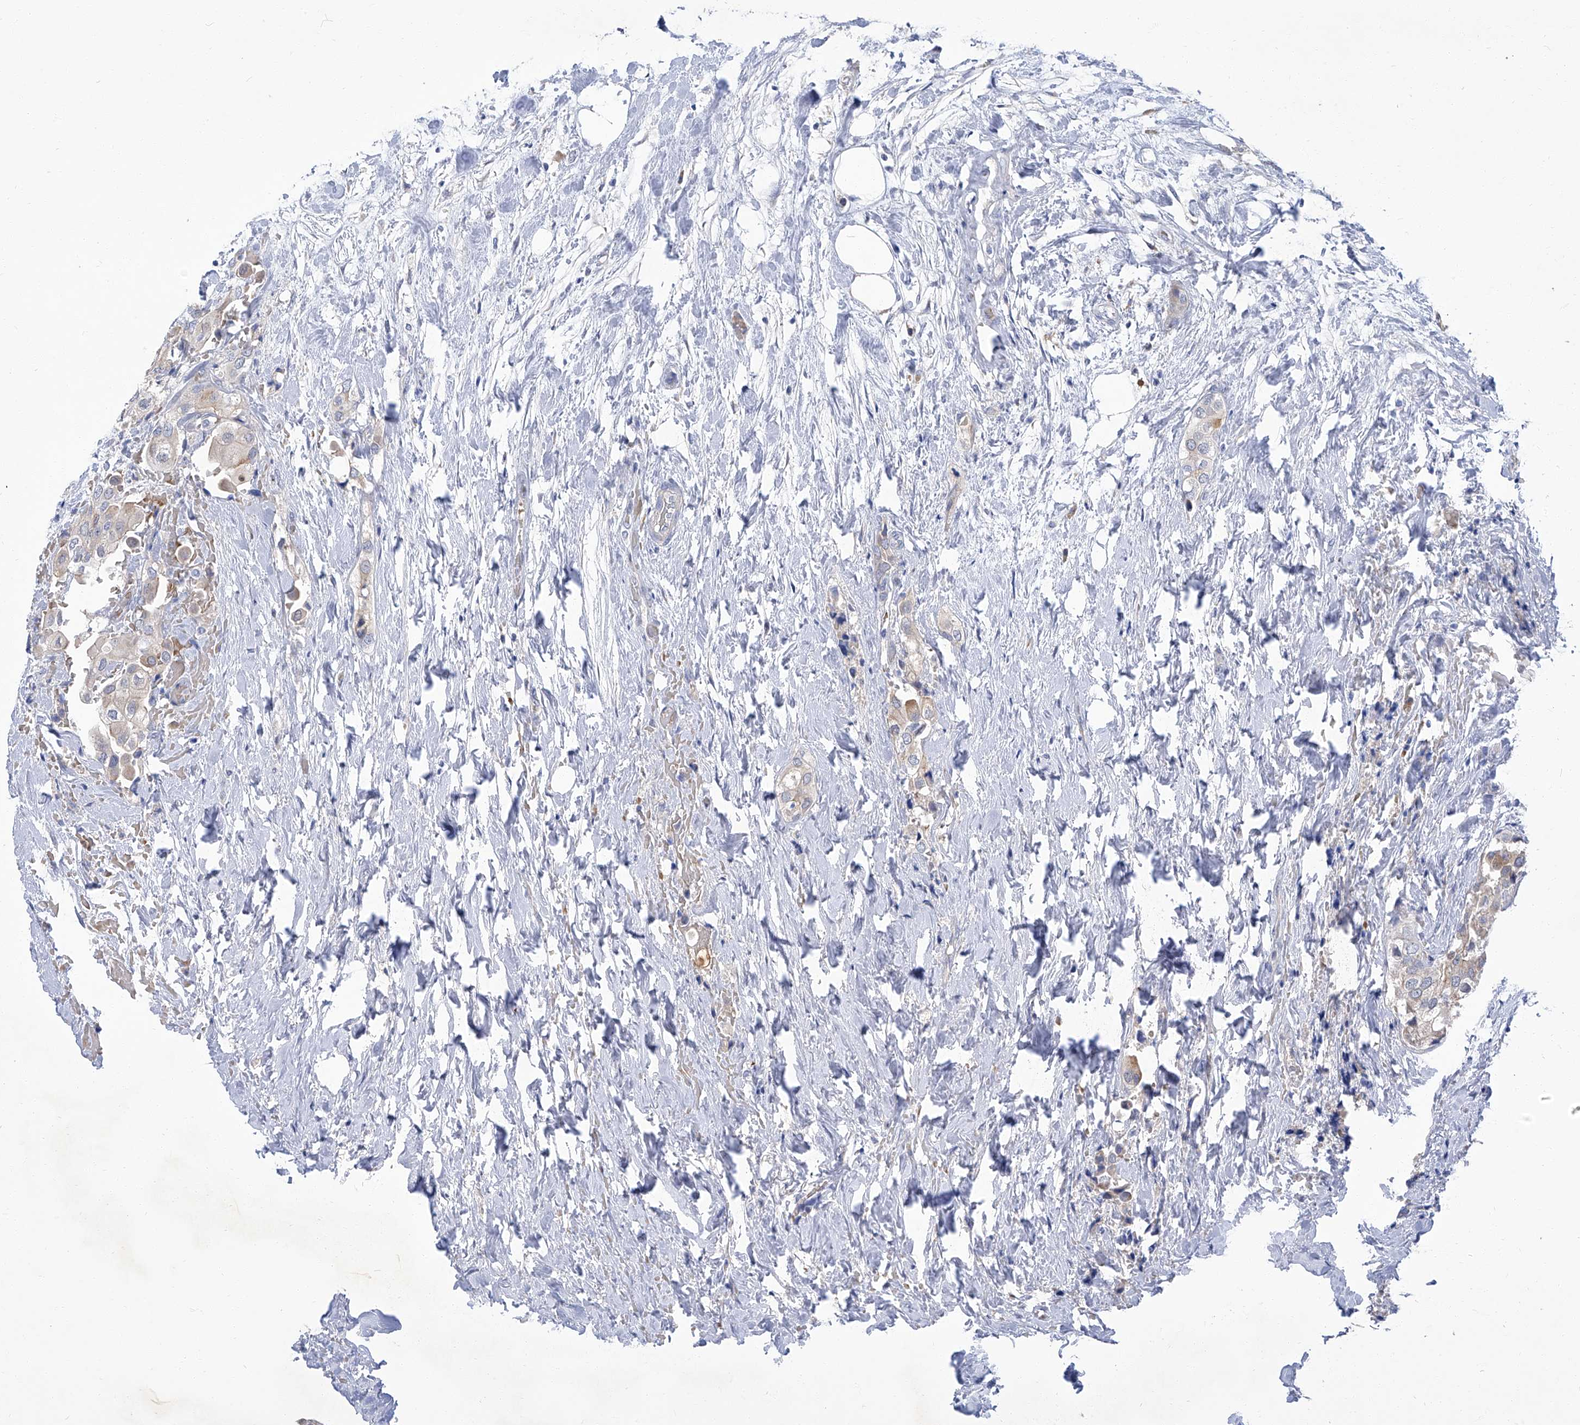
{"staining": {"intensity": "negative", "quantity": "none", "location": "none"}, "tissue": "urothelial cancer", "cell_type": "Tumor cells", "image_type": "cancer", "snomed": [{"axis": "morphology", "description": "Urothelial carcinoma, High grade"}, {"axis": "topography", "description": "Urinary bladder"}], "caption": "There is no significant positivity in tumor cells of urothelial cancer. (Stains: DAB immunohistochemistry with hematoxylin counter stain, Microscopy: brightfield microscopy at high magnification).", "gene": "PARD3", "patient": {"sex": "male", "age": 64}}